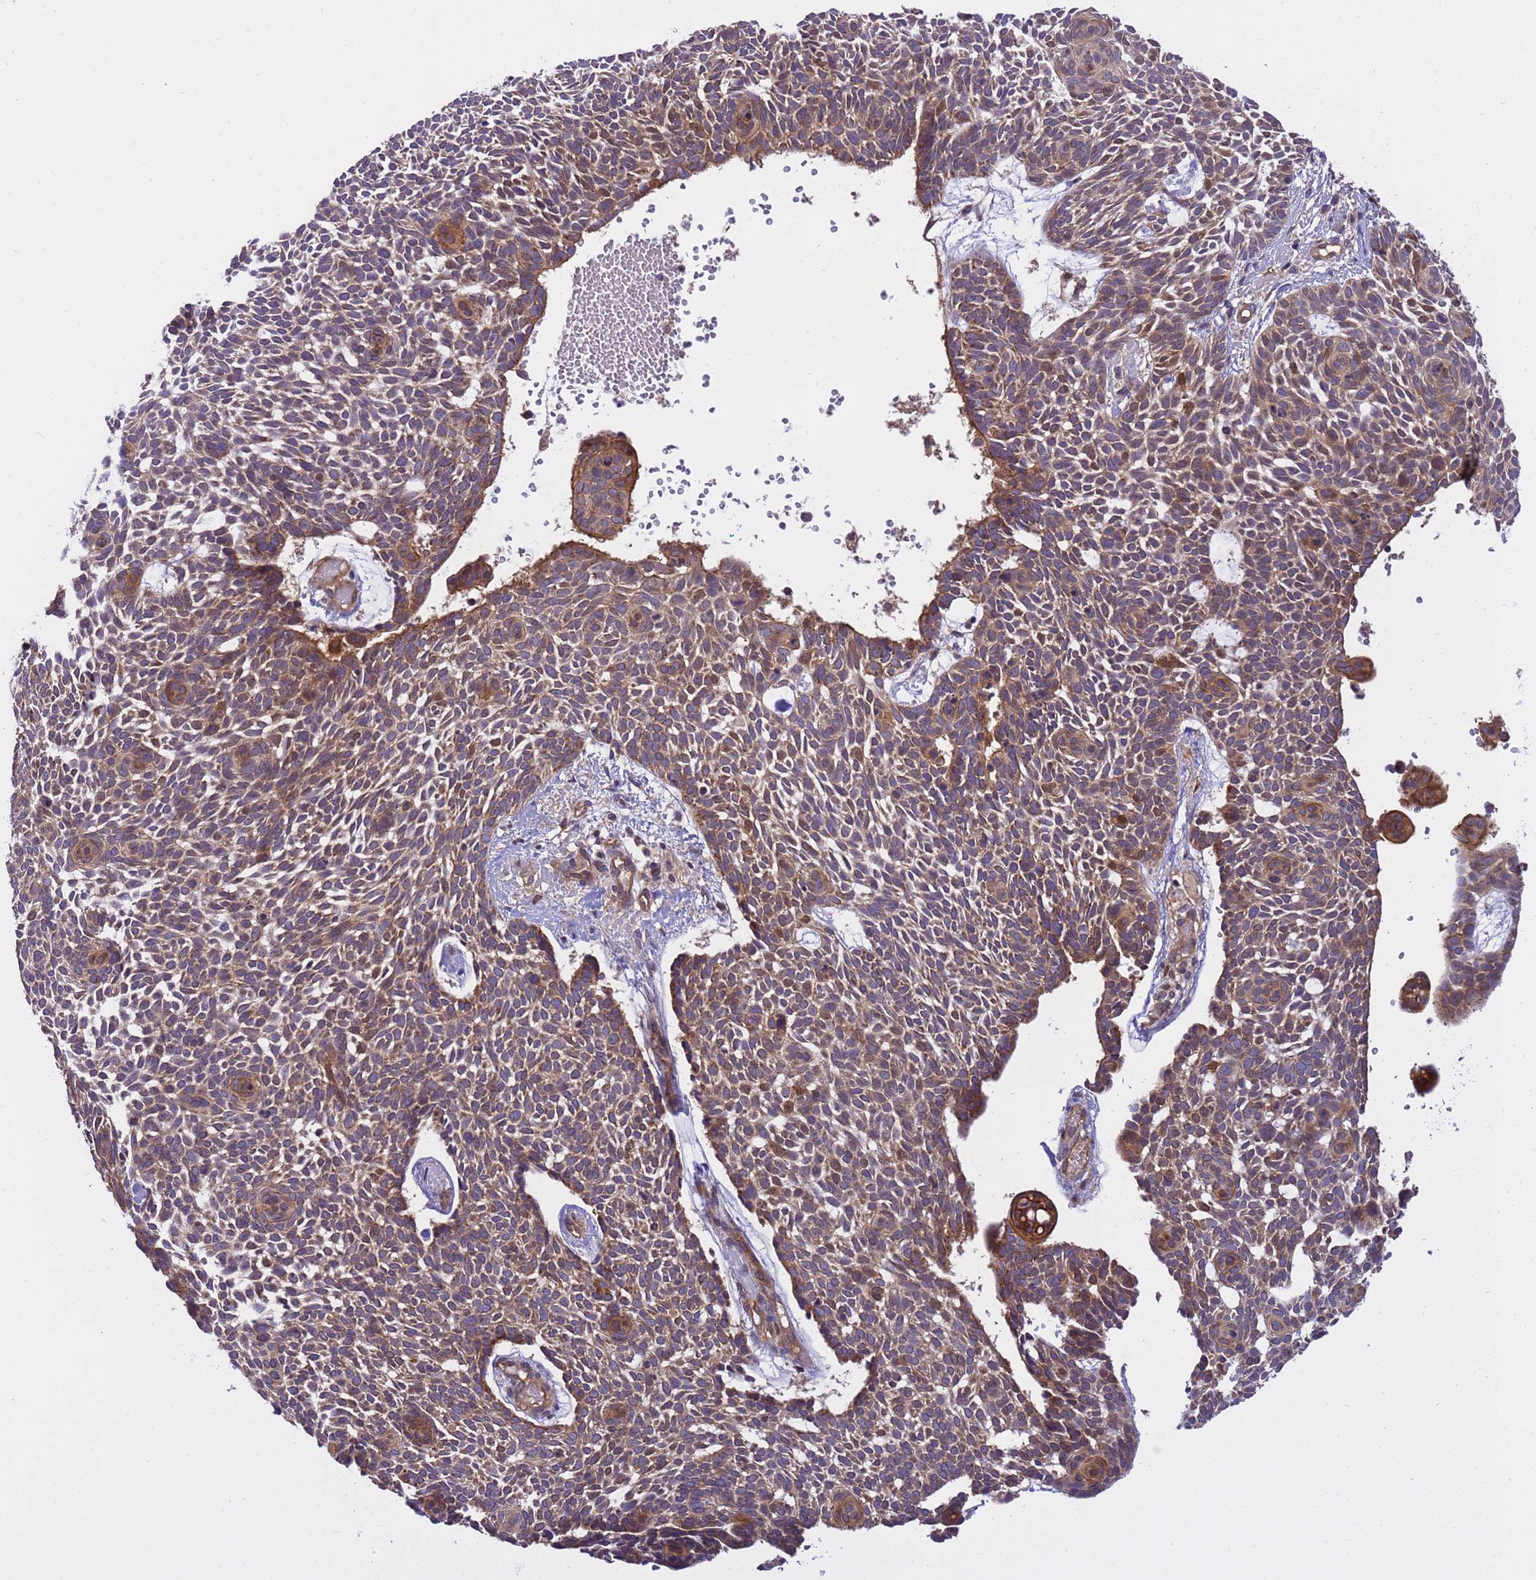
{"staining": {"intensity": "moderate", "quantity": ">75%", "location": "cytoplasmic/membranous"}, "tissue": "skin cancer", "cell_type": "Tumor cells", "image_type": "cancer", "snomed": [{"axis": "morphology", "description": "Basal cell carcinoma"}, {"axis": "topography", "description": "Skin"}], "caption": "High-magnification brightfield microscopy of basal cell carcinoma (skin) stained with DAB (3,3'-diaminobenzidine) (brown) and counterstained with hematoxylin (blue). tumor cells exhibit moderate cytoplasmic/membranous positivity is appreciated in approximately>75% of cells.", "gene": "SMCO3", "patient": {"sex": "male", "age": 61}}